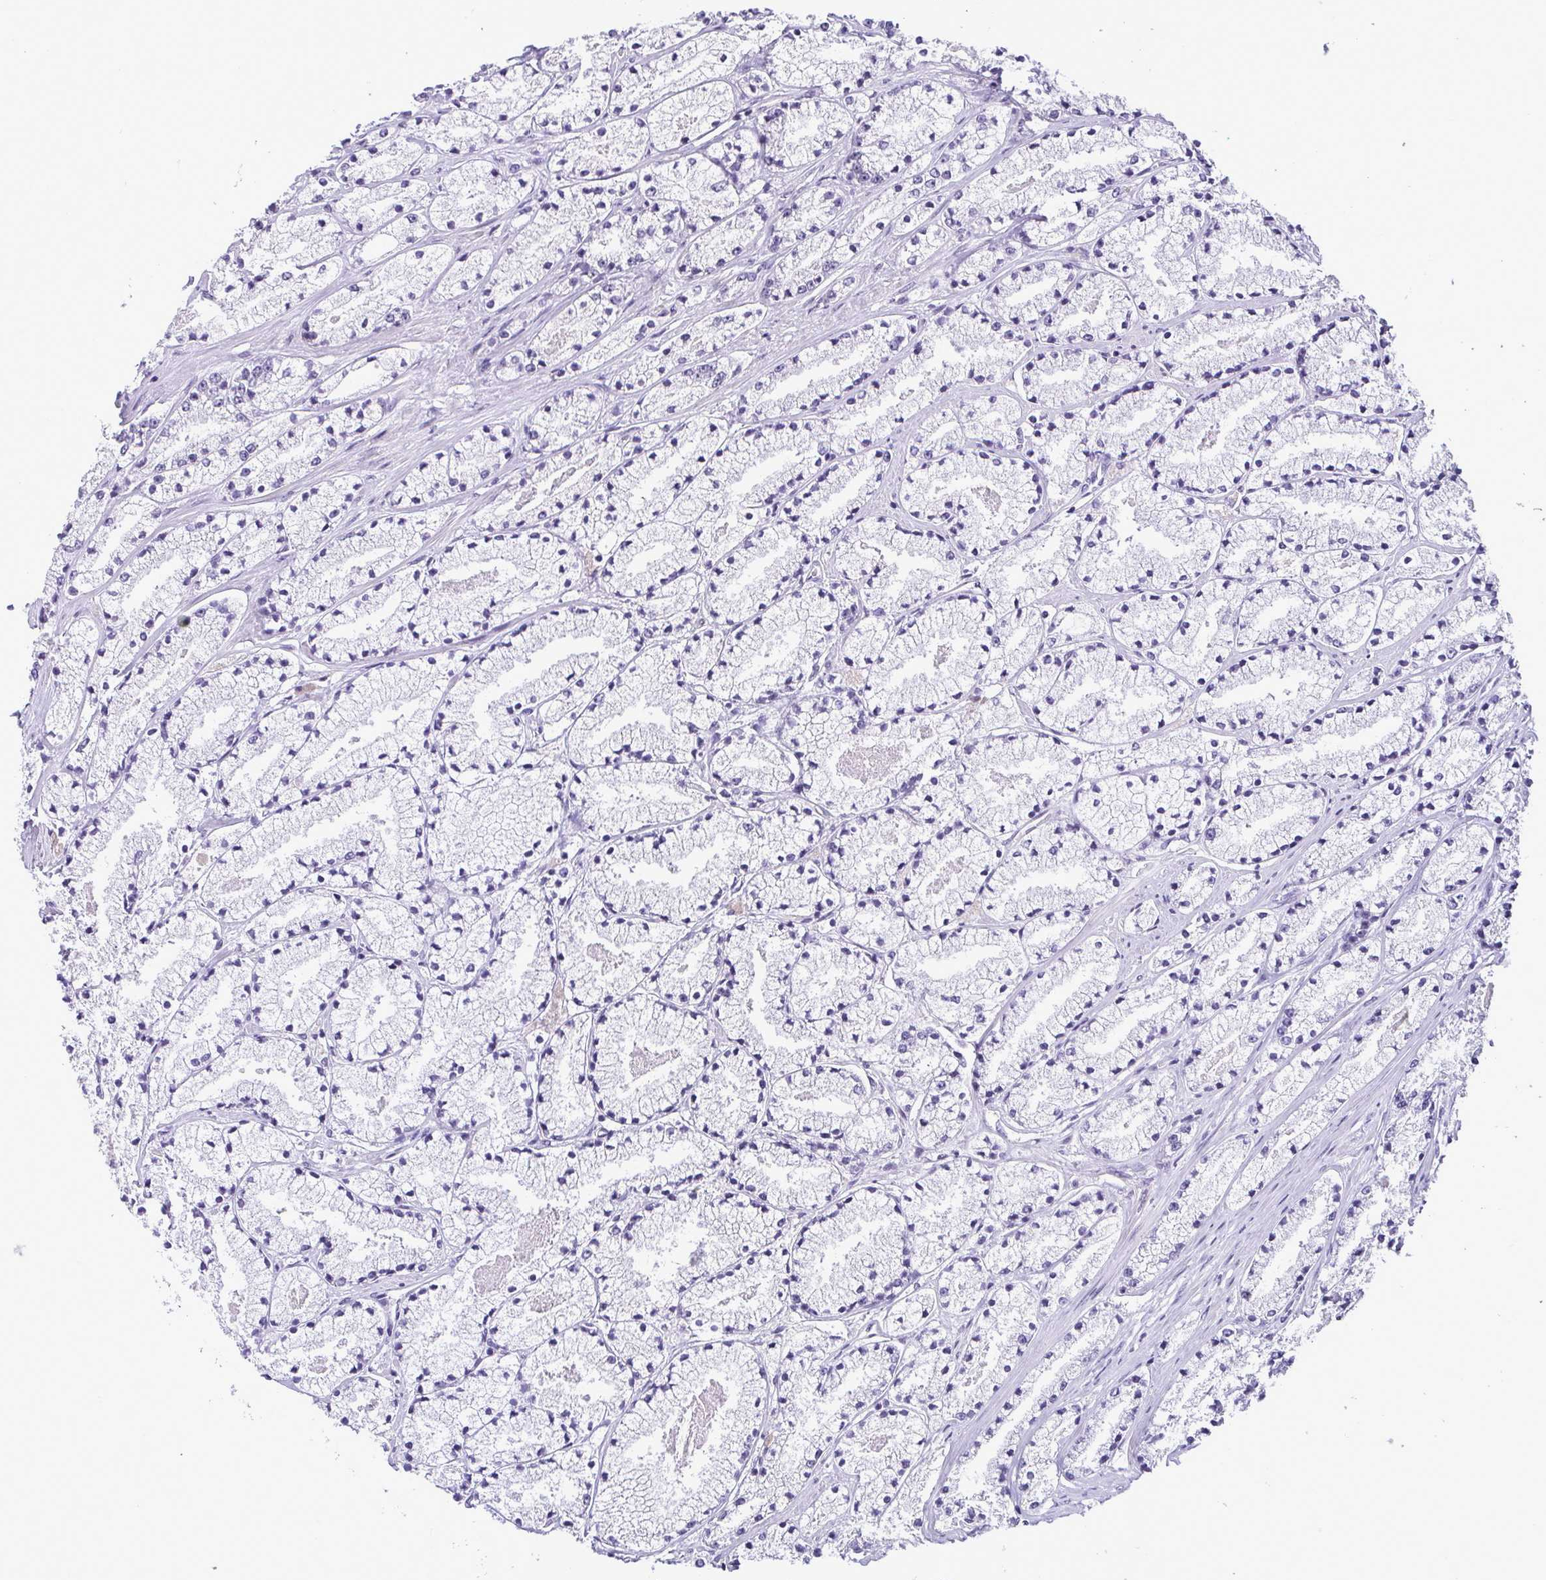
{"staining": {"intensity": "negative", "quantity": "none", "location": "none"}, "tissue": "prostate cancer", "cell_type": "Tumor cells", "image_type": "cancer", "snomed": [{"axis": "morphology", "description": "Adenocarcinoma, High grade"}, {"axis": "topography", "description": "Prostate"}], "caption": "Immunohistochemistry (IHC) photomicrograph of neoplastic tissue: prostate cancer (high-grade adenocarcinoma) stained with DAB (3,3'-diaminobenzidine) reveals no significant protein staining in tumor cells.", "gene": "RBM3", "patient": {"sex": "male", "age": 63}}